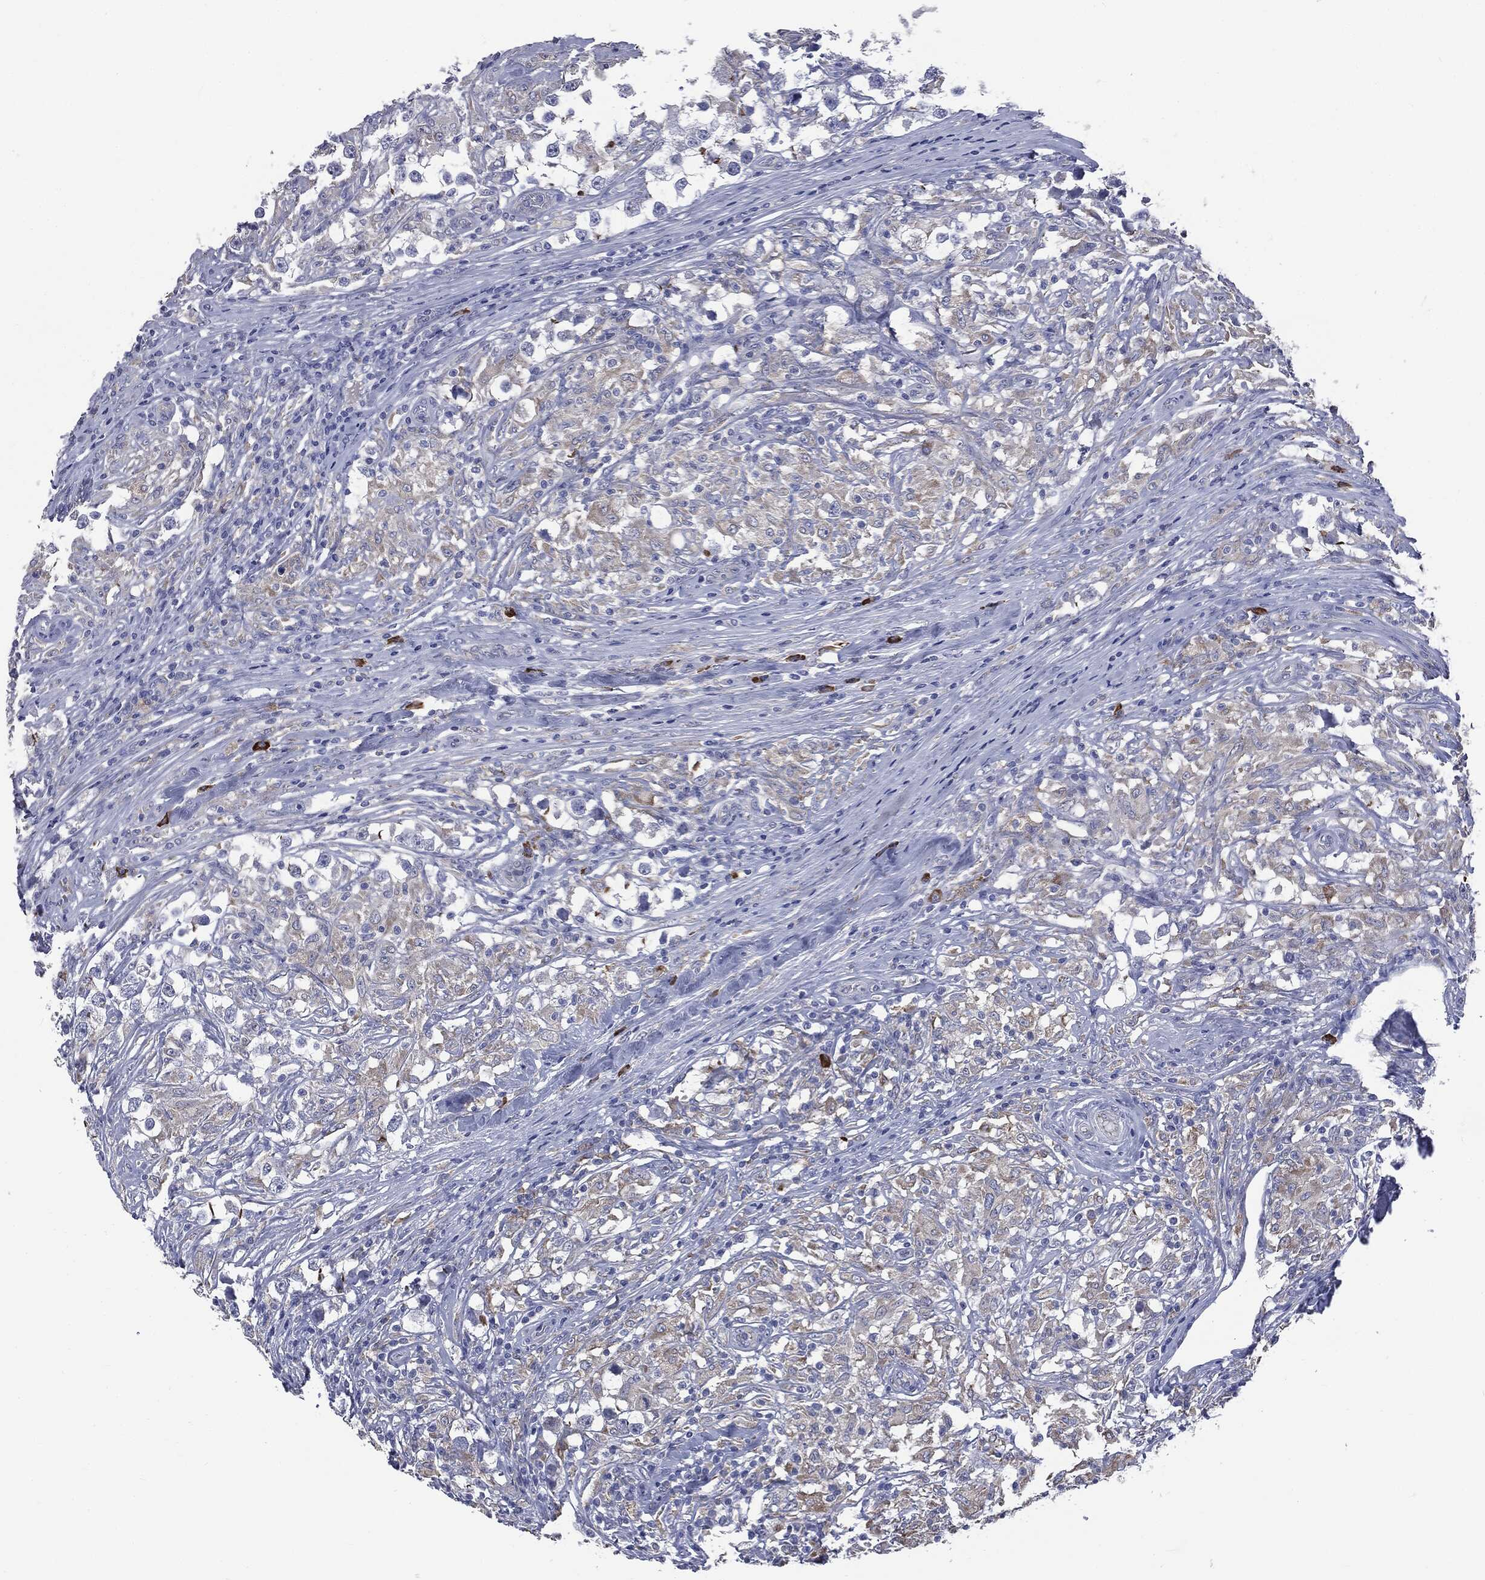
{"staining": {"intensity": "weak", "quantity": "25%-75%", "location": "cytoplasmic/membranous"}, "tissue": "testis cancer", "cell_type": "Tumor cells", "image_type": "cancer", "snomed": [{"axis": "morphology", "description": "Seminoma, NOS"}, {"axis": "topography", "description": "Testis"}], "caption": "Immunohistochemistry (IHC) micrograph of neoplastic tissue: seminoma (testis) stained using immunohistochemistry (IHC) demonstrates low levels of weak protein expression localized specifically in the cytoplasmic/membranous of tumor cells, appearing as a cytoplasmic/membranous brown color.", "gene": "PTGS2", "patient": {"sex": "male", "age": 46}}